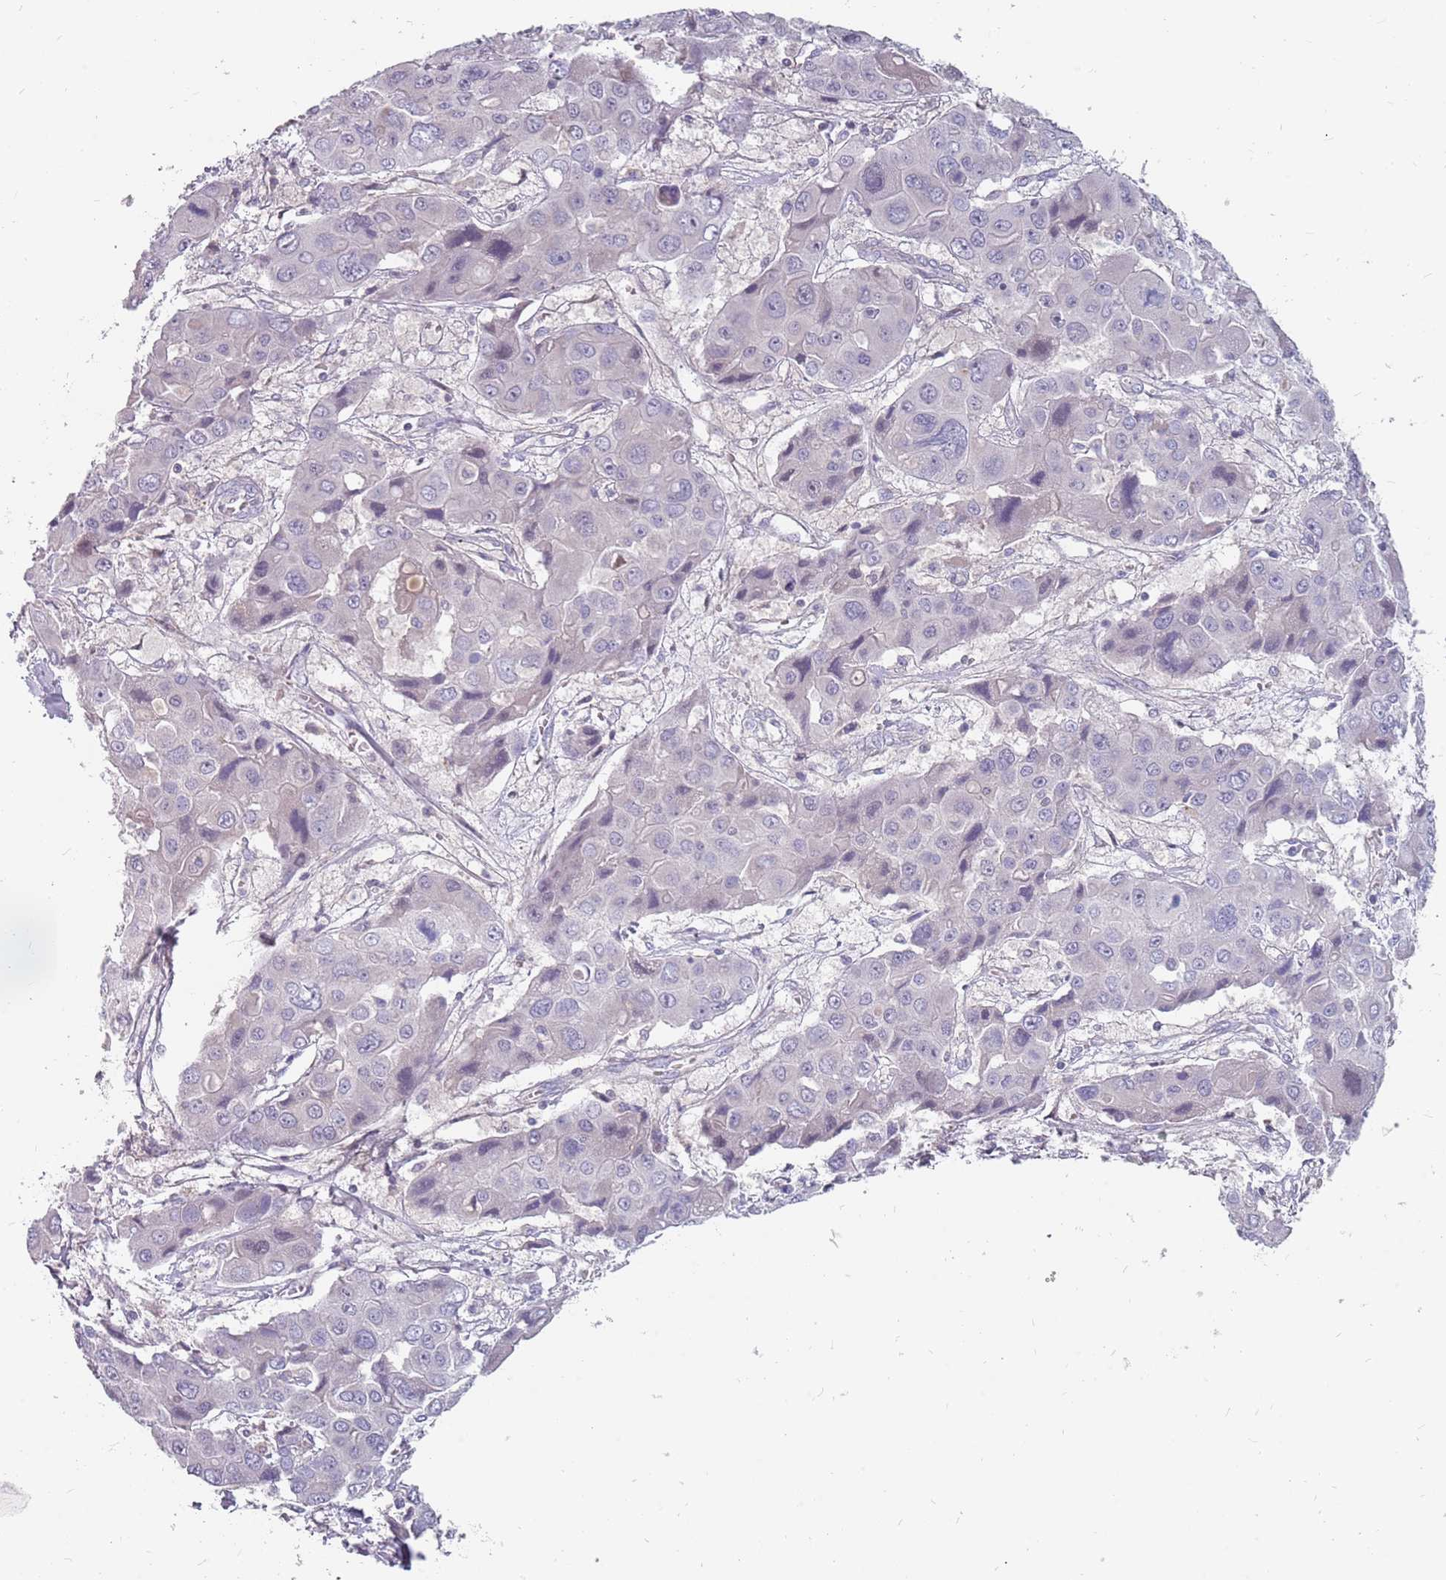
{"staining": {"intensity": "negative", "quantity": "none", "location": "none"}, "tissue": "liver cancer", "cell_type": "Tumor cells", "image_type": "cancer", "snomed": [{"axis": "morphology", "description": "Cholangiocarcinoma"}, {"axis": "topography", "description": "Liver"}], "caption": "Human liver cancer stained for a protein using IHC displays no staining in tumor cells.", "gene": "CMTR2", "patient": {"sex": "male", "age": 67}}